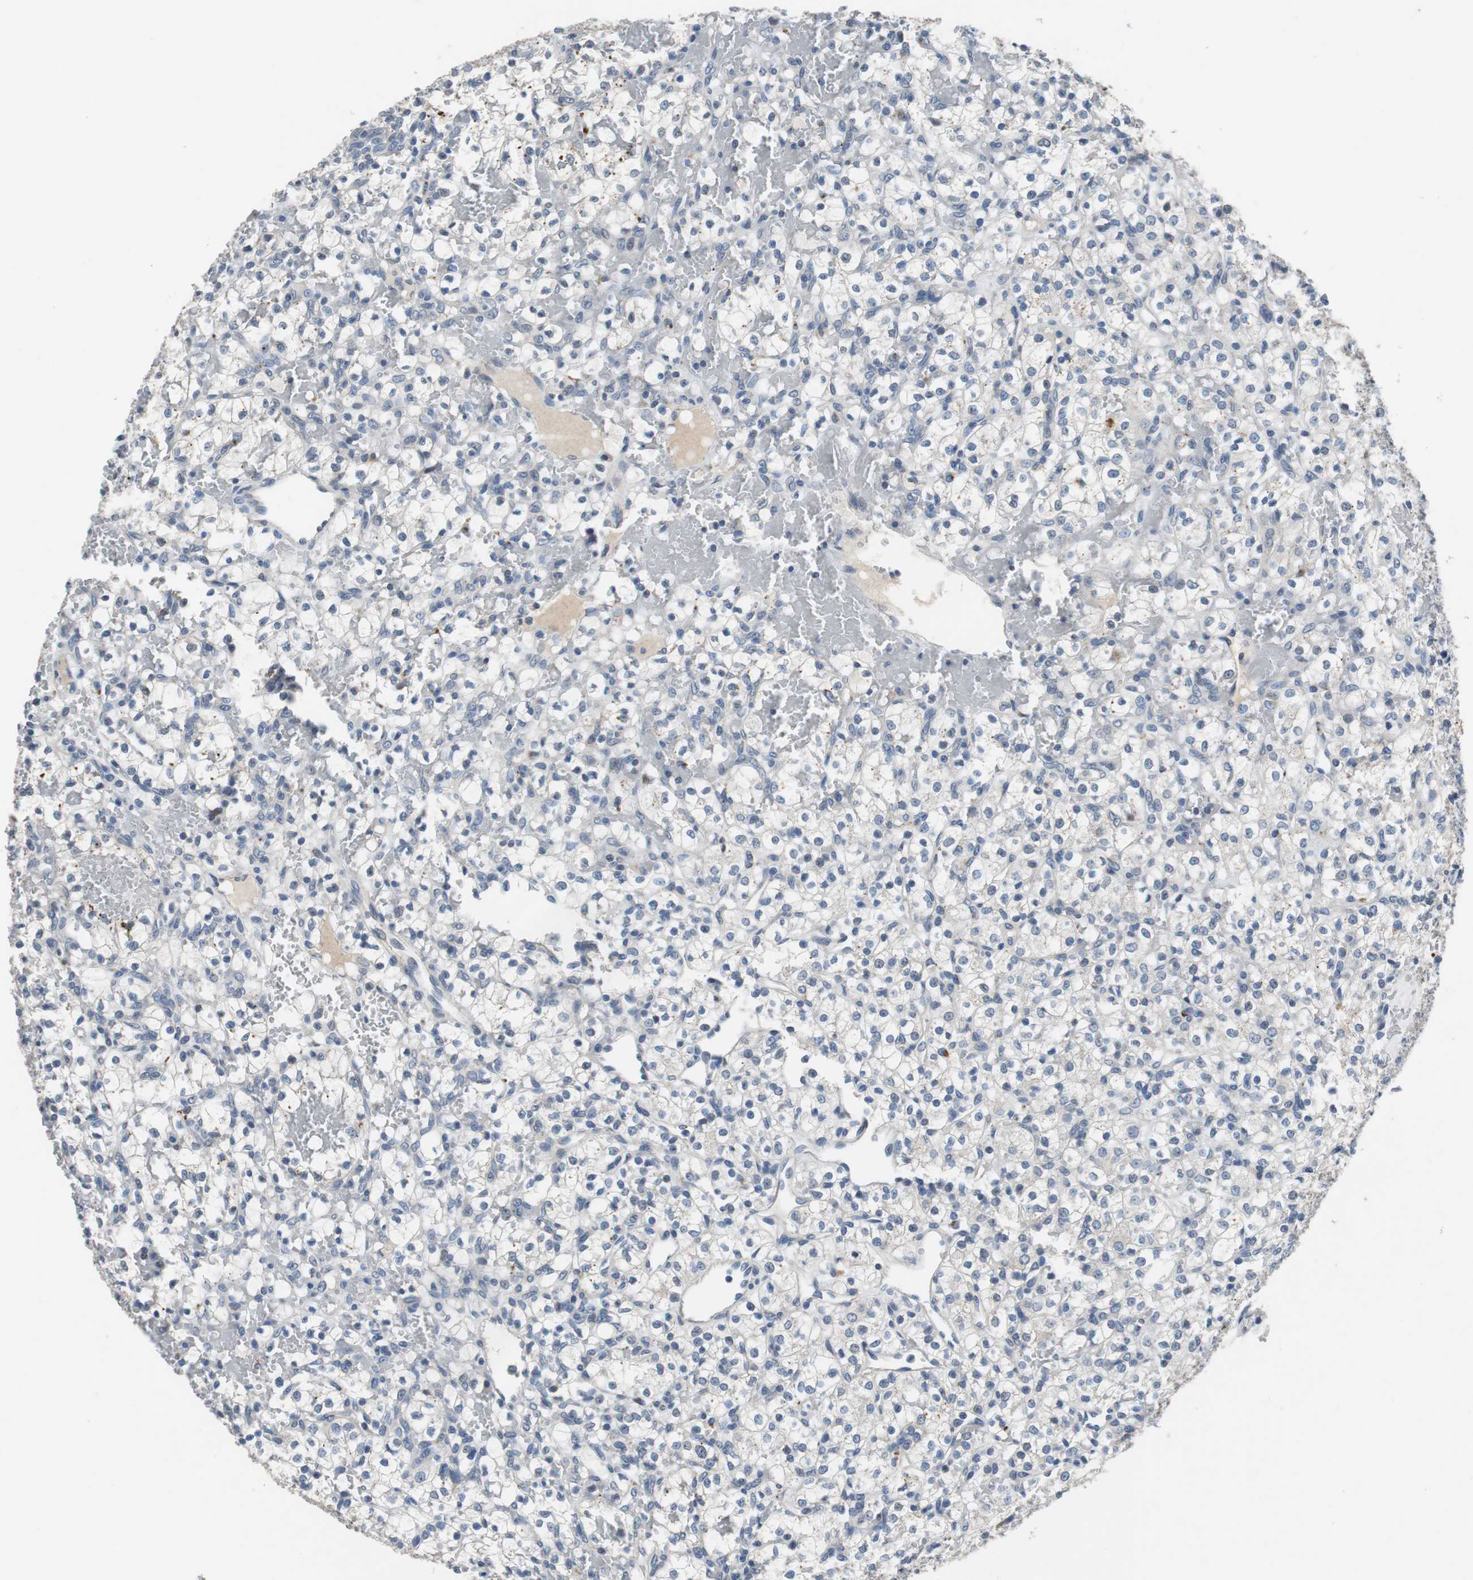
{"staining": {"intensity": "negative", "quantity": "none", "location": "none"}, "tissue": "renal cancer", "cell_type": "Tumor cells", "image_type": "cancer", "snomed": [{"axis": "morphology", "description": "Adenocarcinoma, NOS"}, {"axis": "topography", "description": "Kidney"}], "caption": "Immunohistochemistry (IHC) image of neoplastic tissue: human renal adenocarcinoma stained with DAB (3,3'-diaminobenzidine) displays no significant protein staining in tumor cells. (IHC, brightfield microscopy, high magnification).", "gene": "NLGN1", "patient": {"sex": "female", "age": 60}}